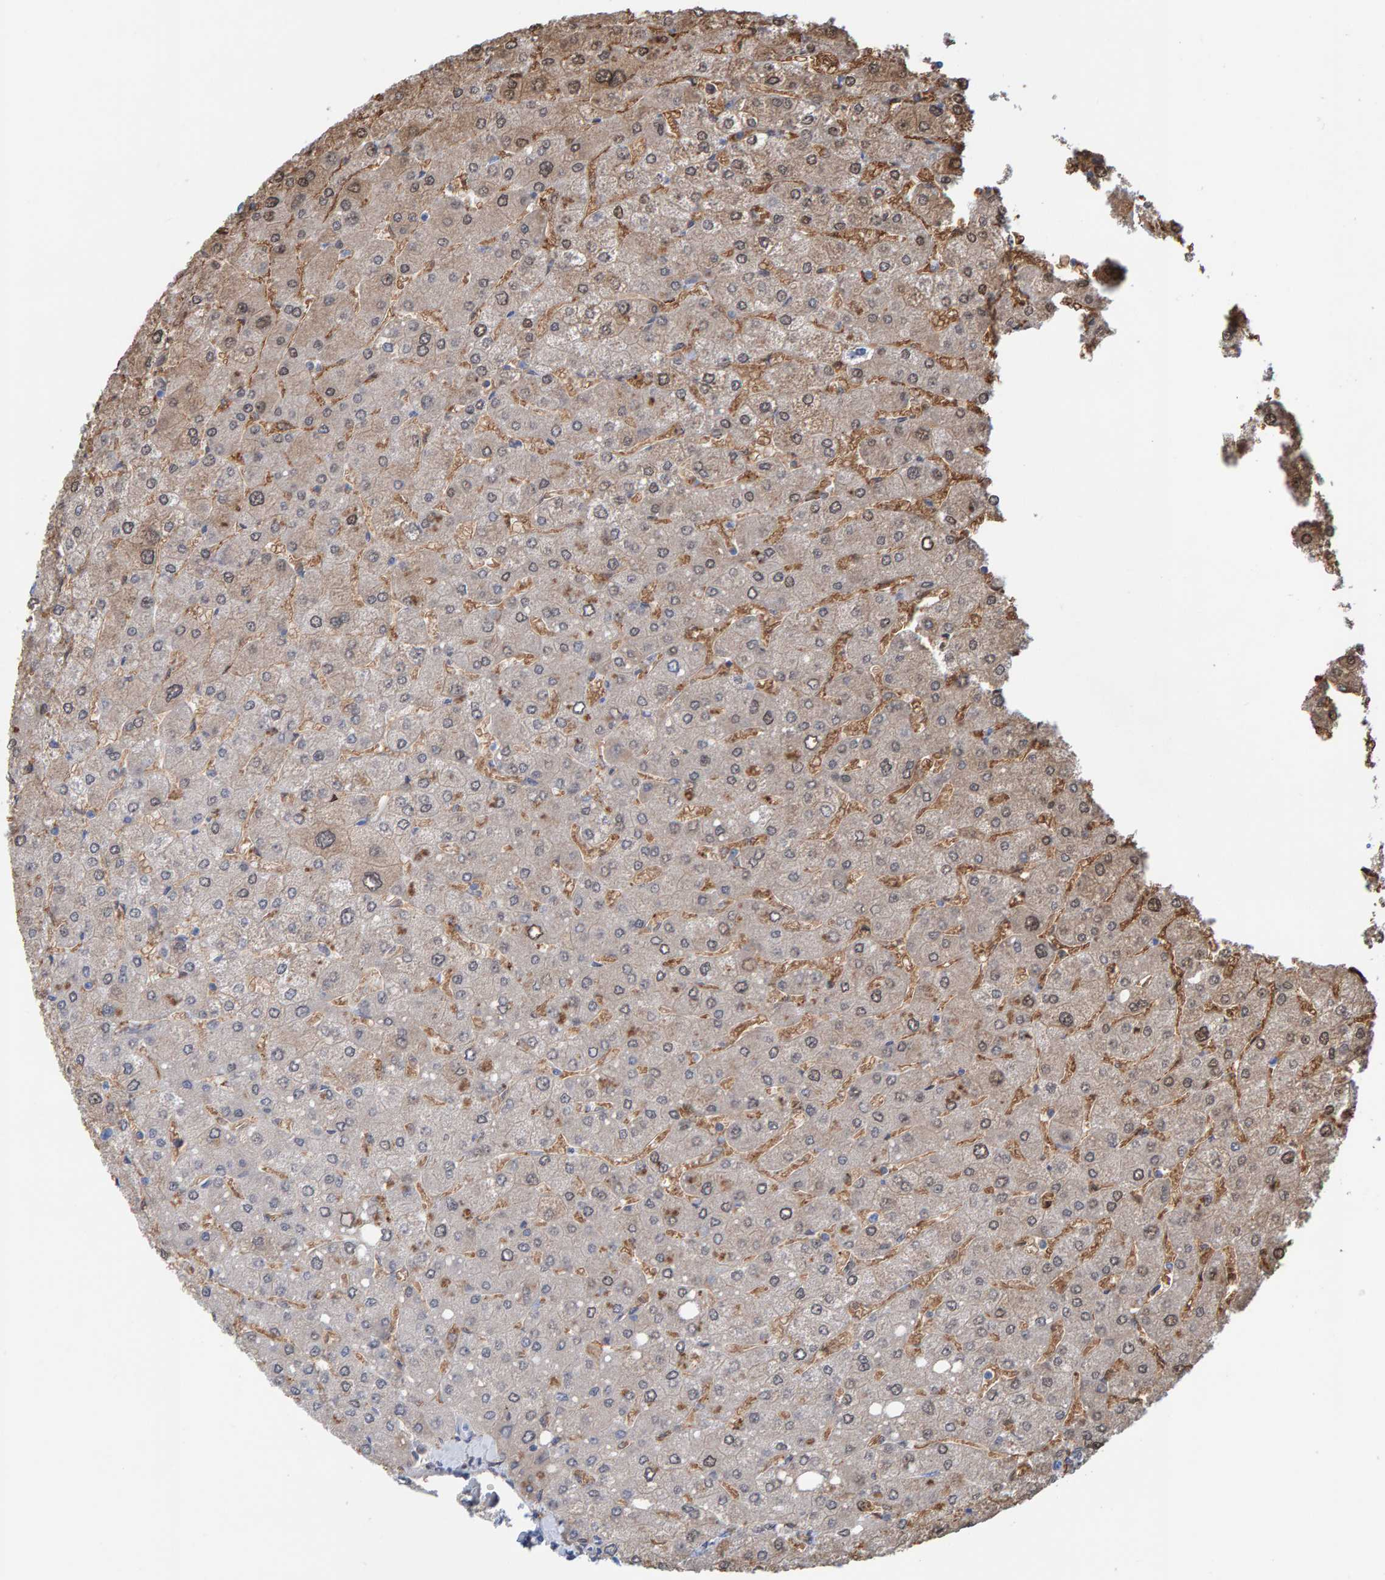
{"staining": {"intensity": "weak", "quantity": "<25%", "location": "cytoplasmic/membranous"}, "tissue": "liver", "cell_type": "Cholangiocytes", "image_type": "normal", "snomed": [{"axis": "morphology", "description": "Normal tissue, NOS"}, {"axis": "topography", "description": "Liver"}], "caption": "This is an immunohistochemistry photomicrograph of benign liver. There is no staining in cholangiocytes.", "gene": "KLHL11", "patient": {"sex": "male", "age": 55}}